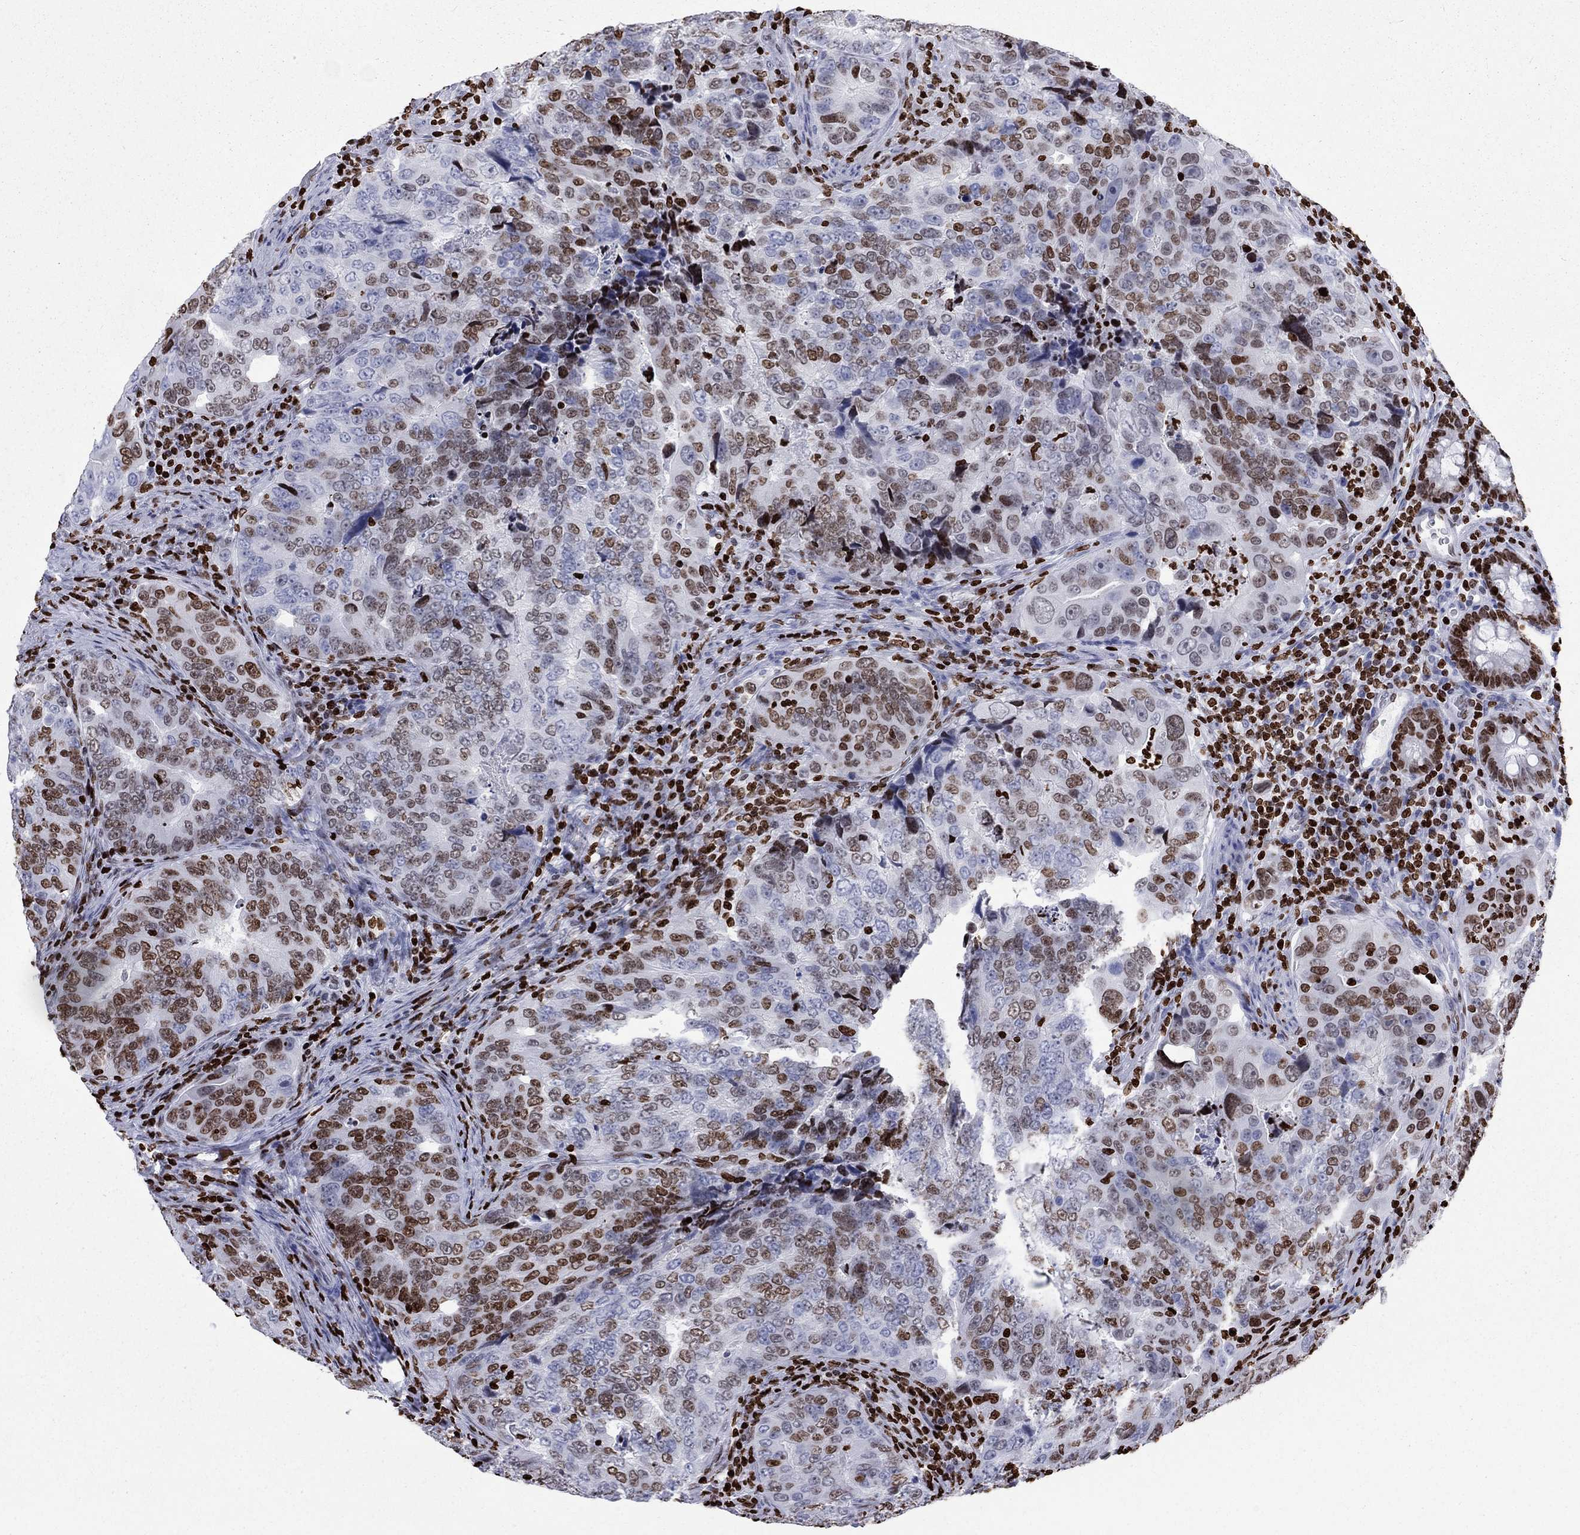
{"staining": {"intensity": "moderate", "quantity": "25%-75%", "location": "nuclear"}, "tissue": "colorectal cancer", "cell_type": "Tumor cells", "image_type": "cancer", "snomed": [{"axis": "morphology", "description": "Adenocarcinoma, NOS"}, {"axis": "topography", "description": "Colon"}], "caption": "Immunohistochemistry (IHC) image of human colorectal cancer stained for a protein (brown), which exhibits medium levels of moderate nuclear expression in approximately 25%-75% of tumor cells.", "gene": "H1-5", "patient": {"sex": "female", "age": 72}}